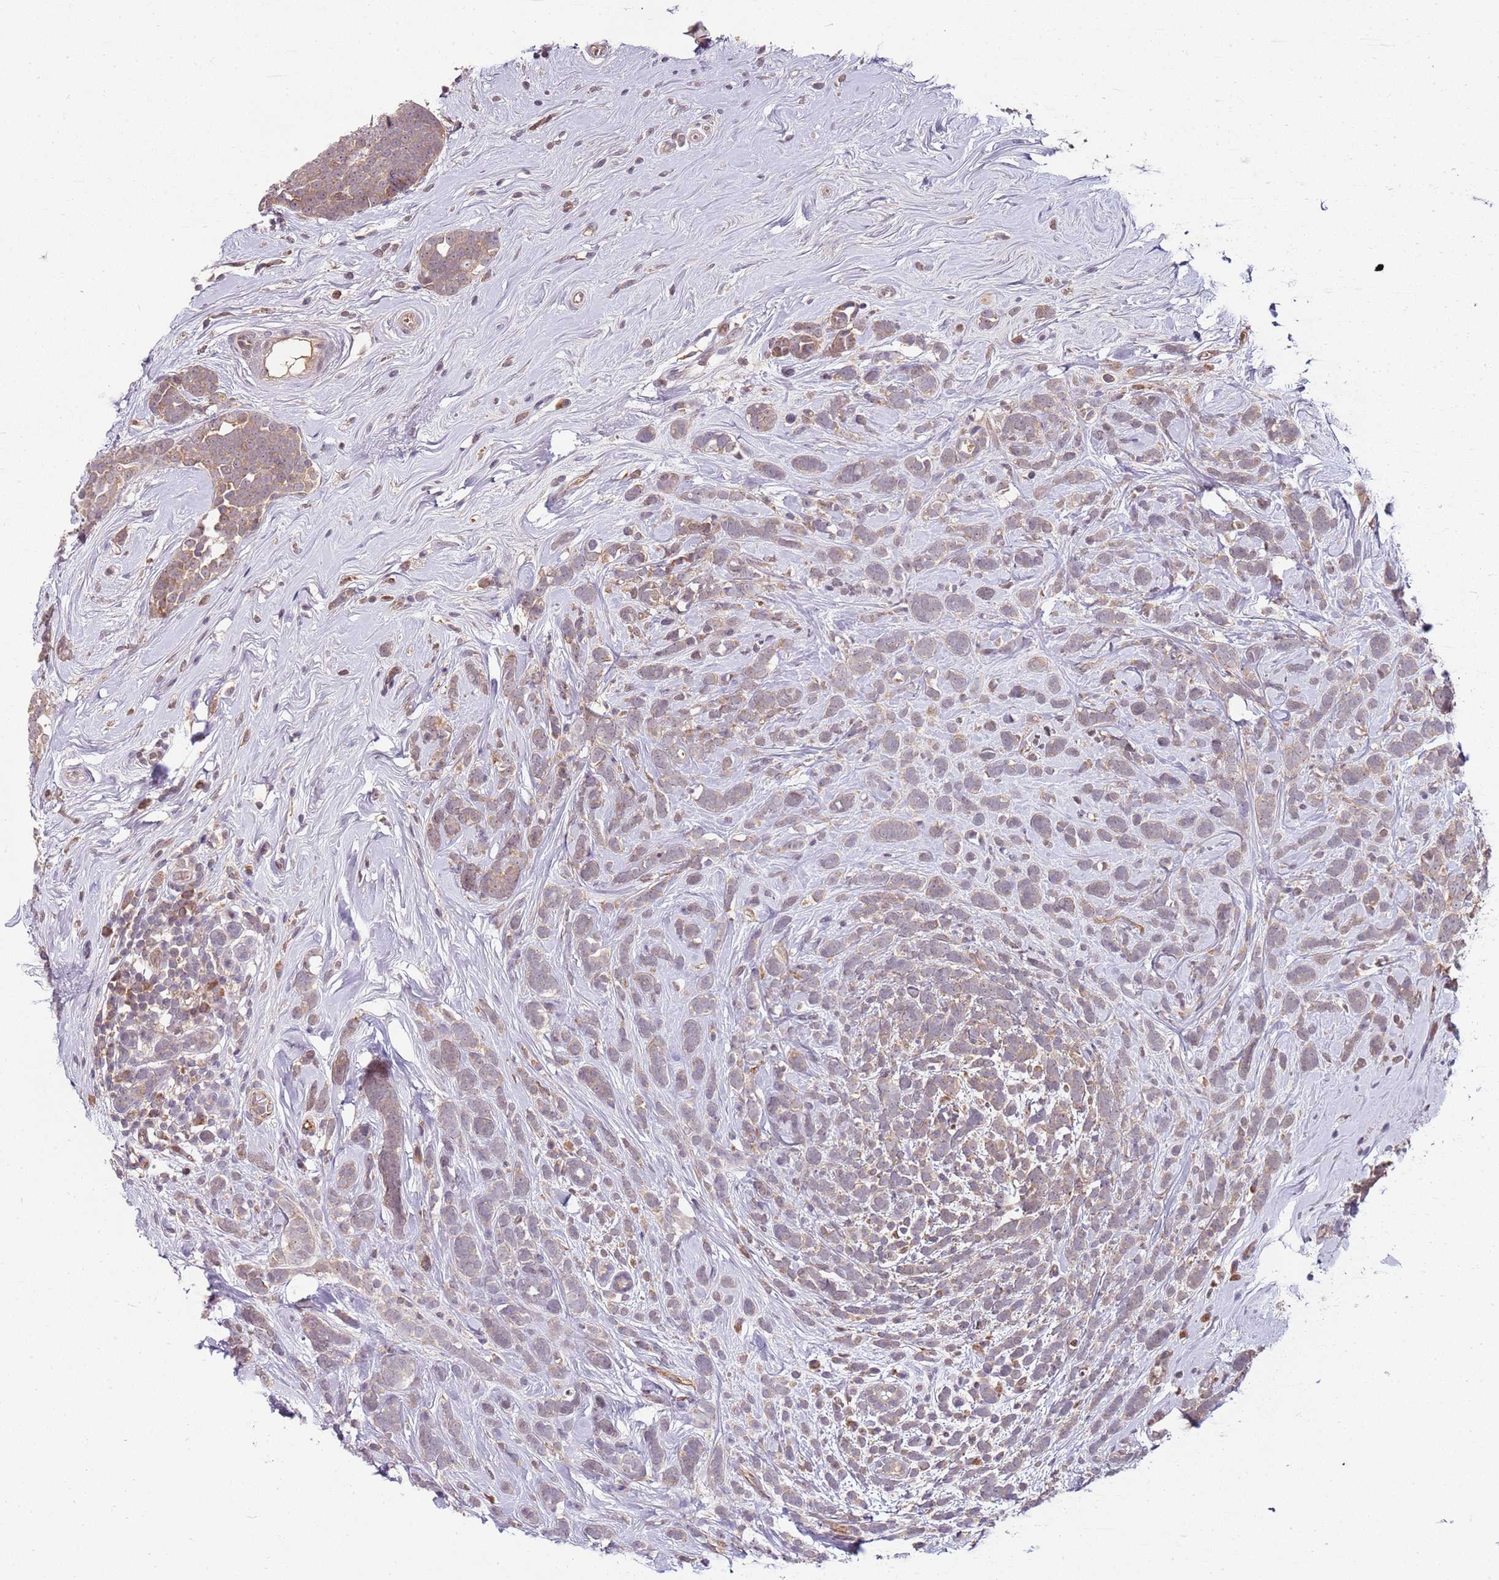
{"staining": {"intensity": "weak", "quantity": "25%-75%", "location": "cytoplasmic/membranous"}, "tissue": "breast cancer", "cell_type": "Tumor cells", "image_type": "cancer", "snomed": [{"axis": "morphology", "description": "Lobular carcinoma"}, {"axis": "topography", "description": "Breast"}], "caption": "Immunohistochemical staining of human lobular carcinoma (breast) displays low levels of weak cytoplasmic/membranous expression in approximately 25%-75% of tumor cells.", "gene": "FBXL22", "patient": {"sex": "female", "age": 58}}